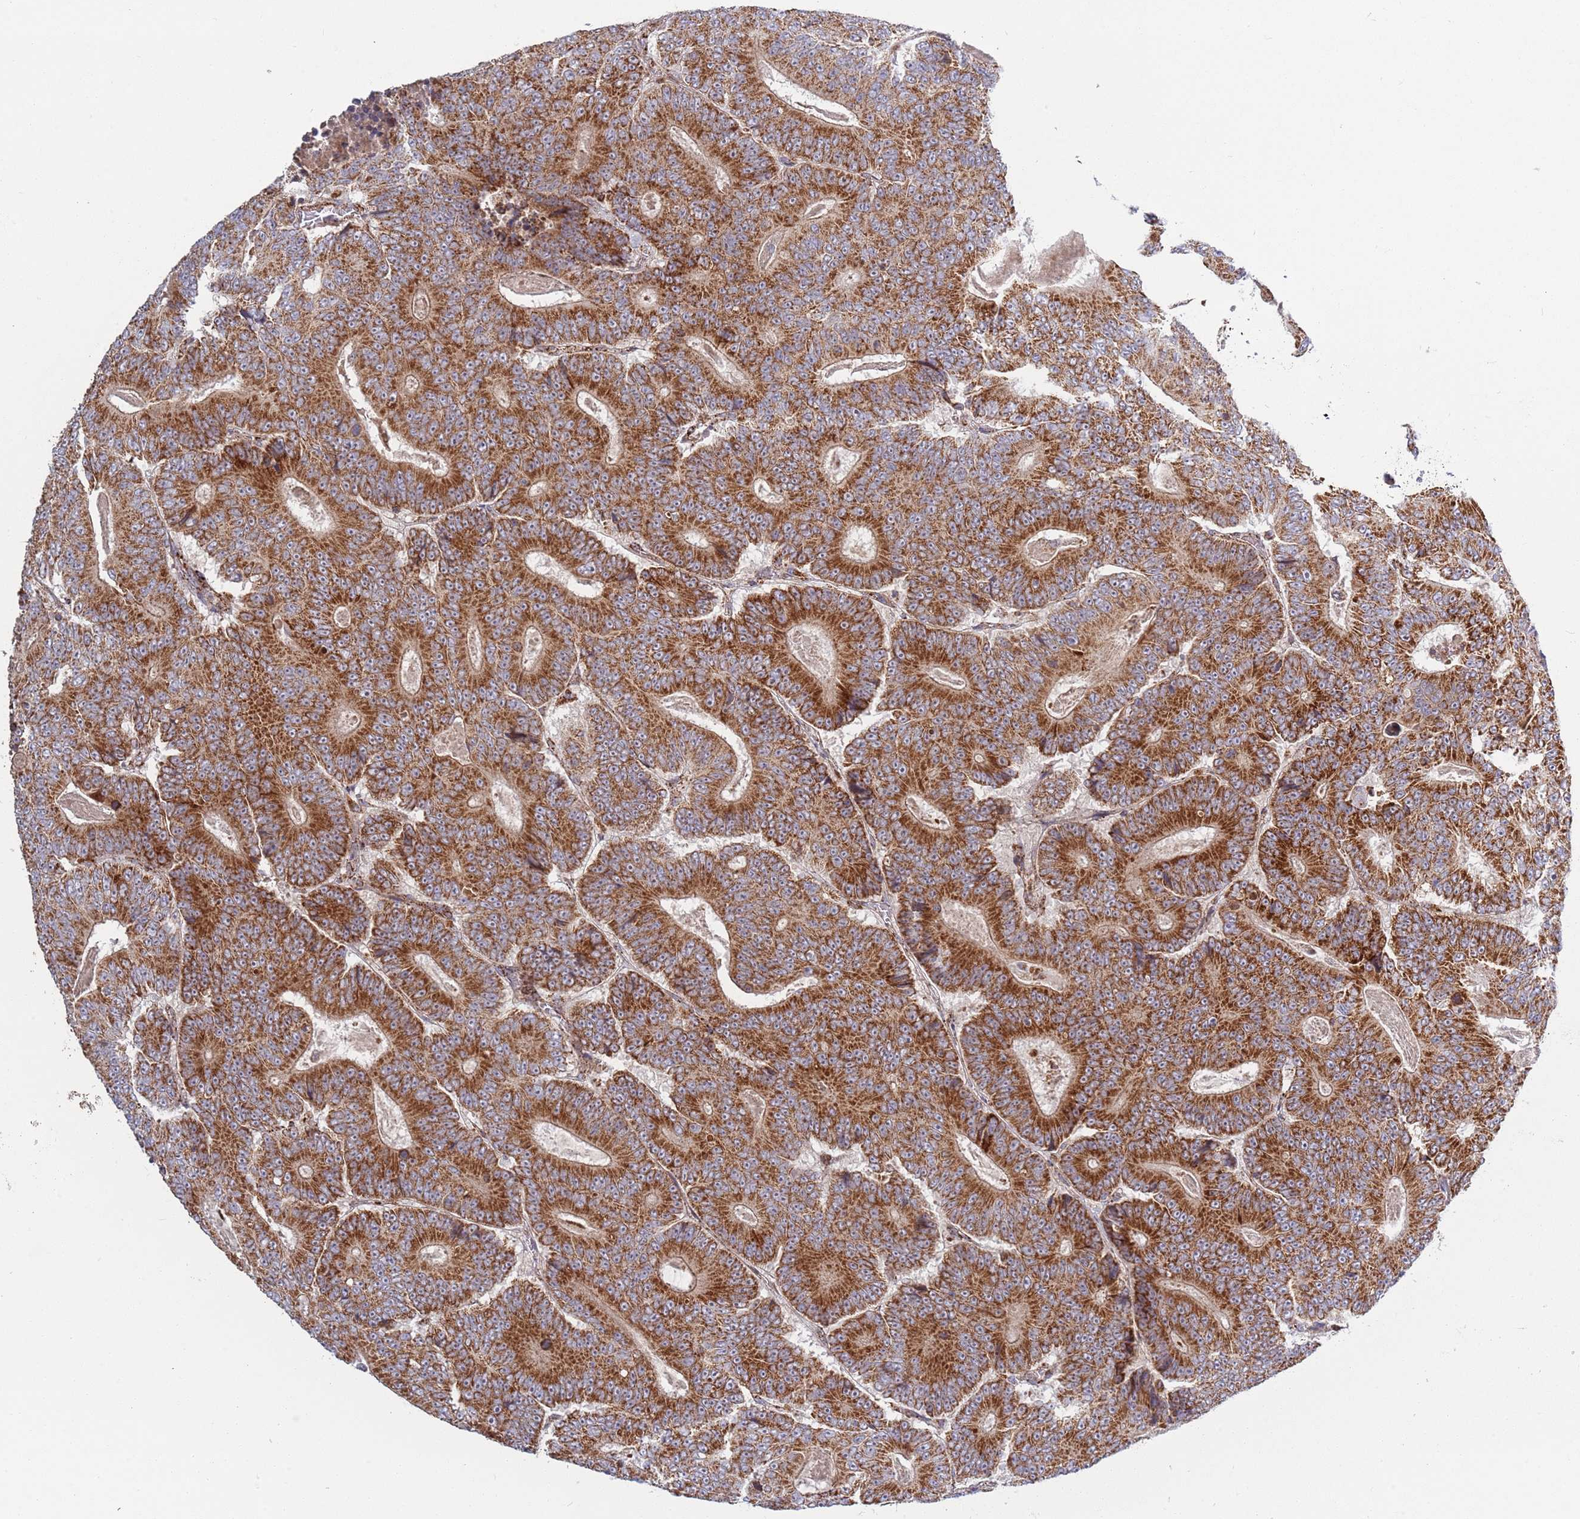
{"staining": {"intensity": "strong", "quantity": ">75%", "location": "cytoplasmic/membranous"}, "tissue": "colorectal cancer", "cell_type": "Tumor cells", "image_type": "cancer", "snomed": [{"axis": "morphology", "description": "Adenocarcinoma, NOS"}, {"axis": "topography", "description": "Colon"}], "caption": "Human colorectal adenocarcinoma stained with a brown dye shows strong cytoplasmic/membranous positive positivity in approximately >75% of tumor cells.", "gene": "ATP5PD", "patient": {"sex": "male", "age": 83}}